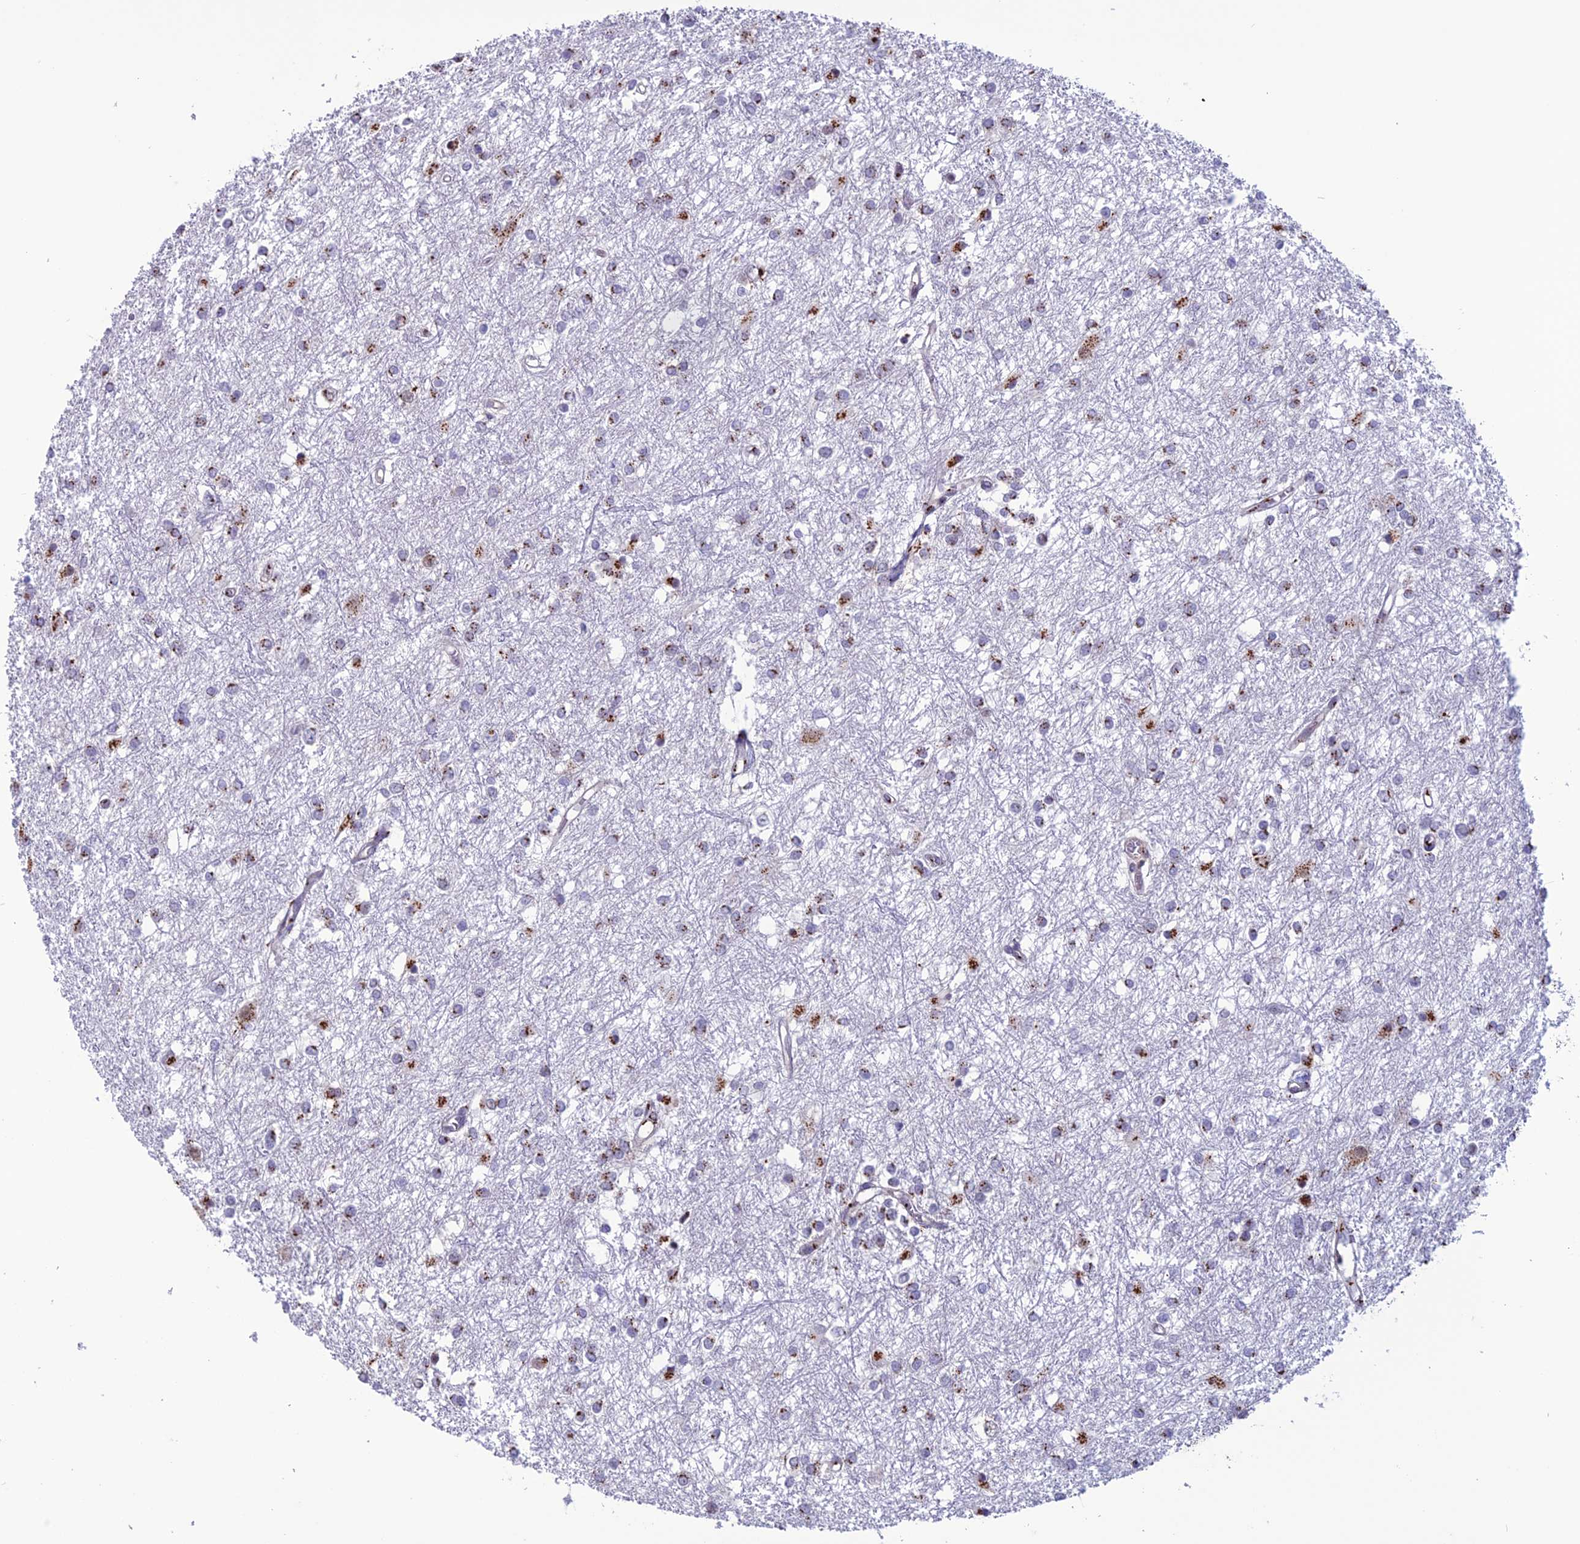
{"staining": {"intensity": "strong", "quantity": "25%-75%", "location": "cytoplasmic/membranous"}, "tissue": "glioma", "cell_type": "Tumor cells", "image_type": "cancer", "snomed": [{"axis": "morphology", "description": "Glioma, malignant, High grade"}, {"axis": "topography", "description": "Brain"}], "caption": "Glioma tissue shows strong cytoplasmic/membranous positivity in approximately 25%-75% of tumor cells, visualized by immunohistochemistry.", "gene": "PLEKHA4", "patient": {"sex": "female", "age": 50}}